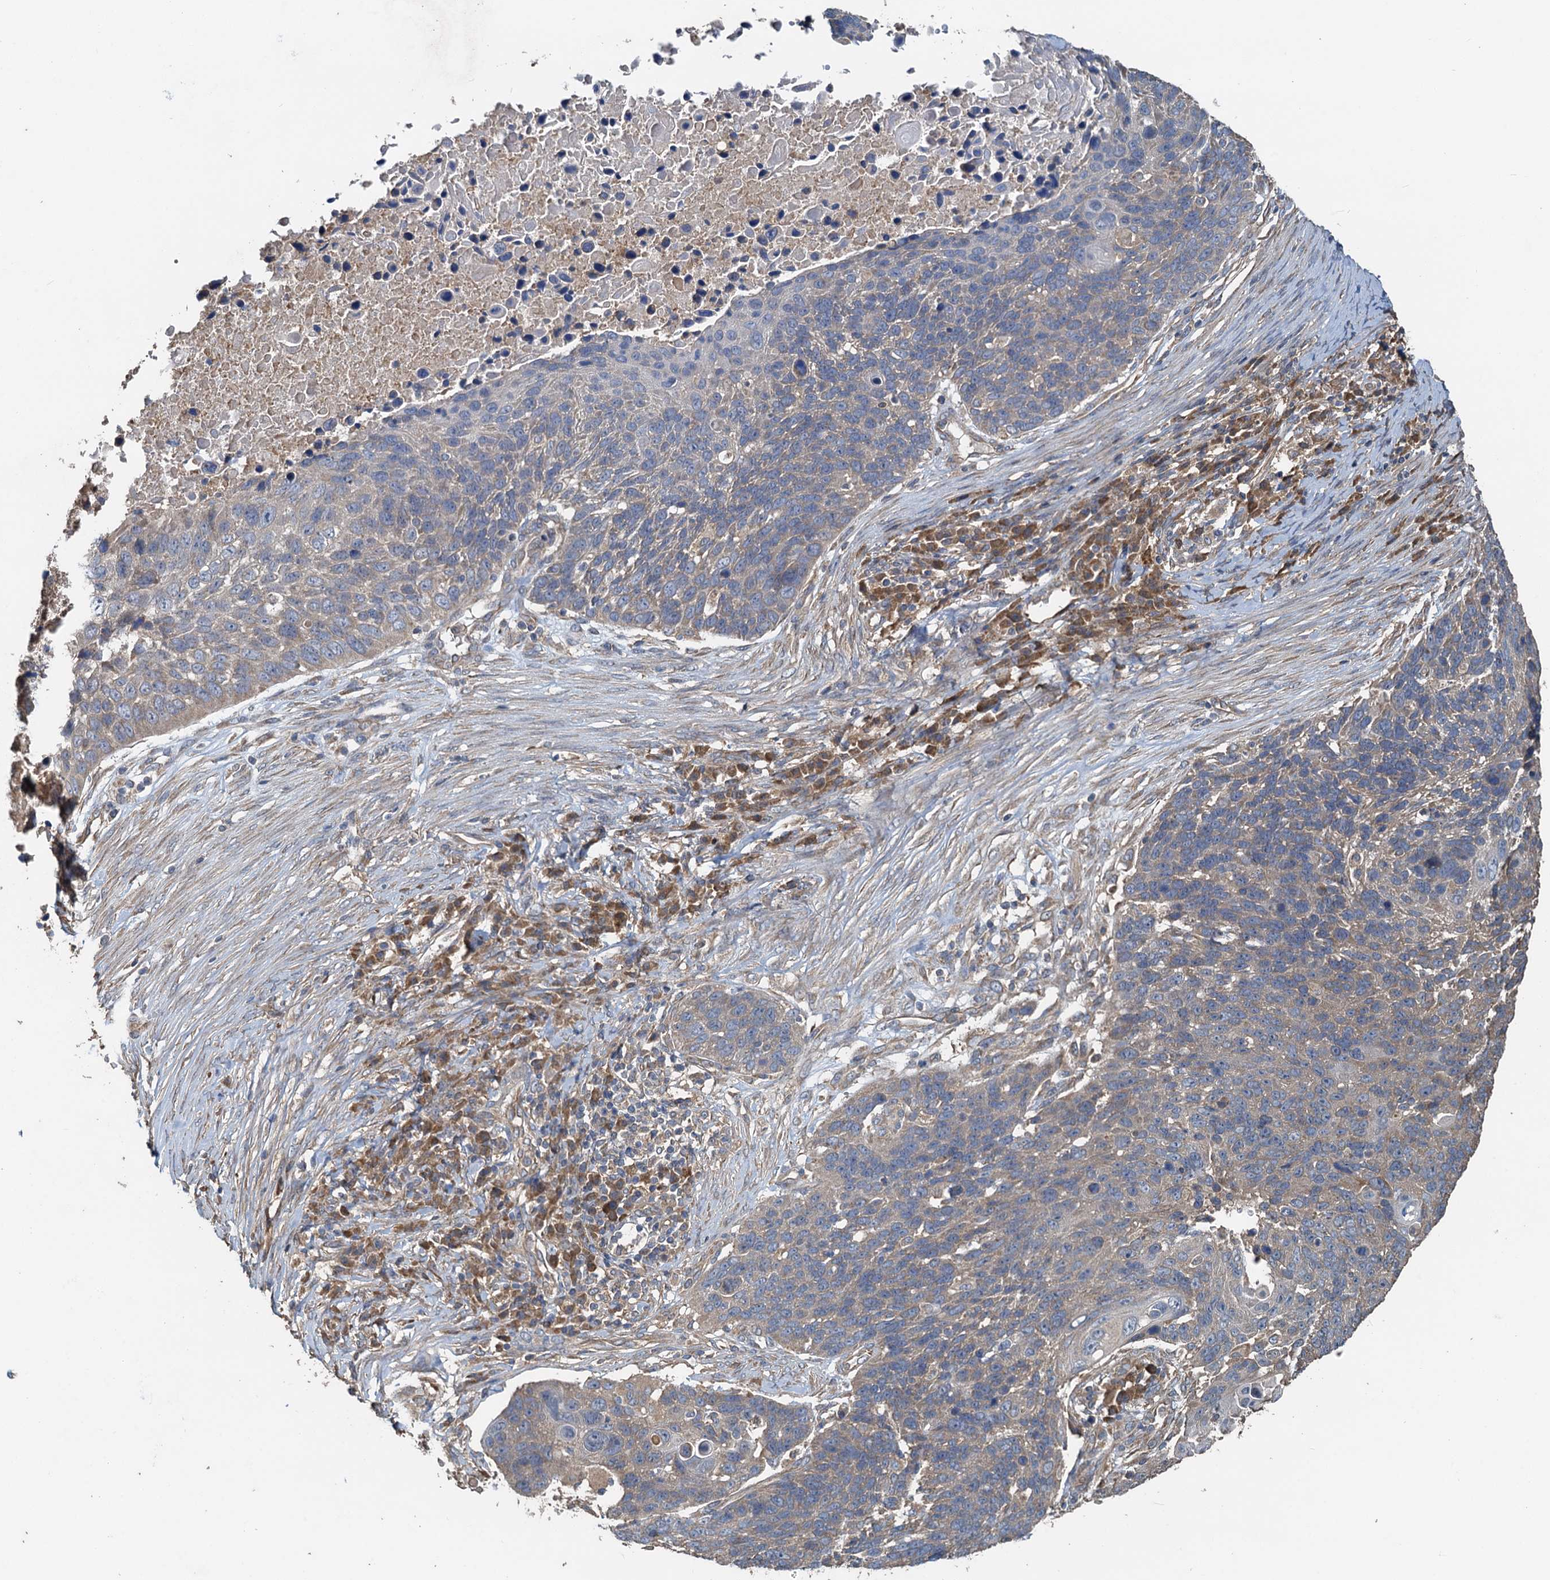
{"staining": {"intensity": "weak", "quantity": "<25%", "location": "cytoplasmic/membranous"}, "tissue": "lung cancer", "cell_type": "Tumor cells", "image_type": "cancer", "snomed": [{"axis": "morphology", "description": "Normal tissue, NOS"}, {"axis": "morphology", "description": "Squamous cell carcinoma, NOS"}, {"axis": "topography", "description": "Lymph node"}, {"axis": "topography", "description": "Lung"}], "caption": "High magnification brightfield microscopy of lung cancer (squamous cell carcinoma) stained with DAB (brown) and counterstained with hematoxylin (blue): tumor cells show no significant staining.", "gene": "HYI", "patient": {"sex": "male", "age": 66}}